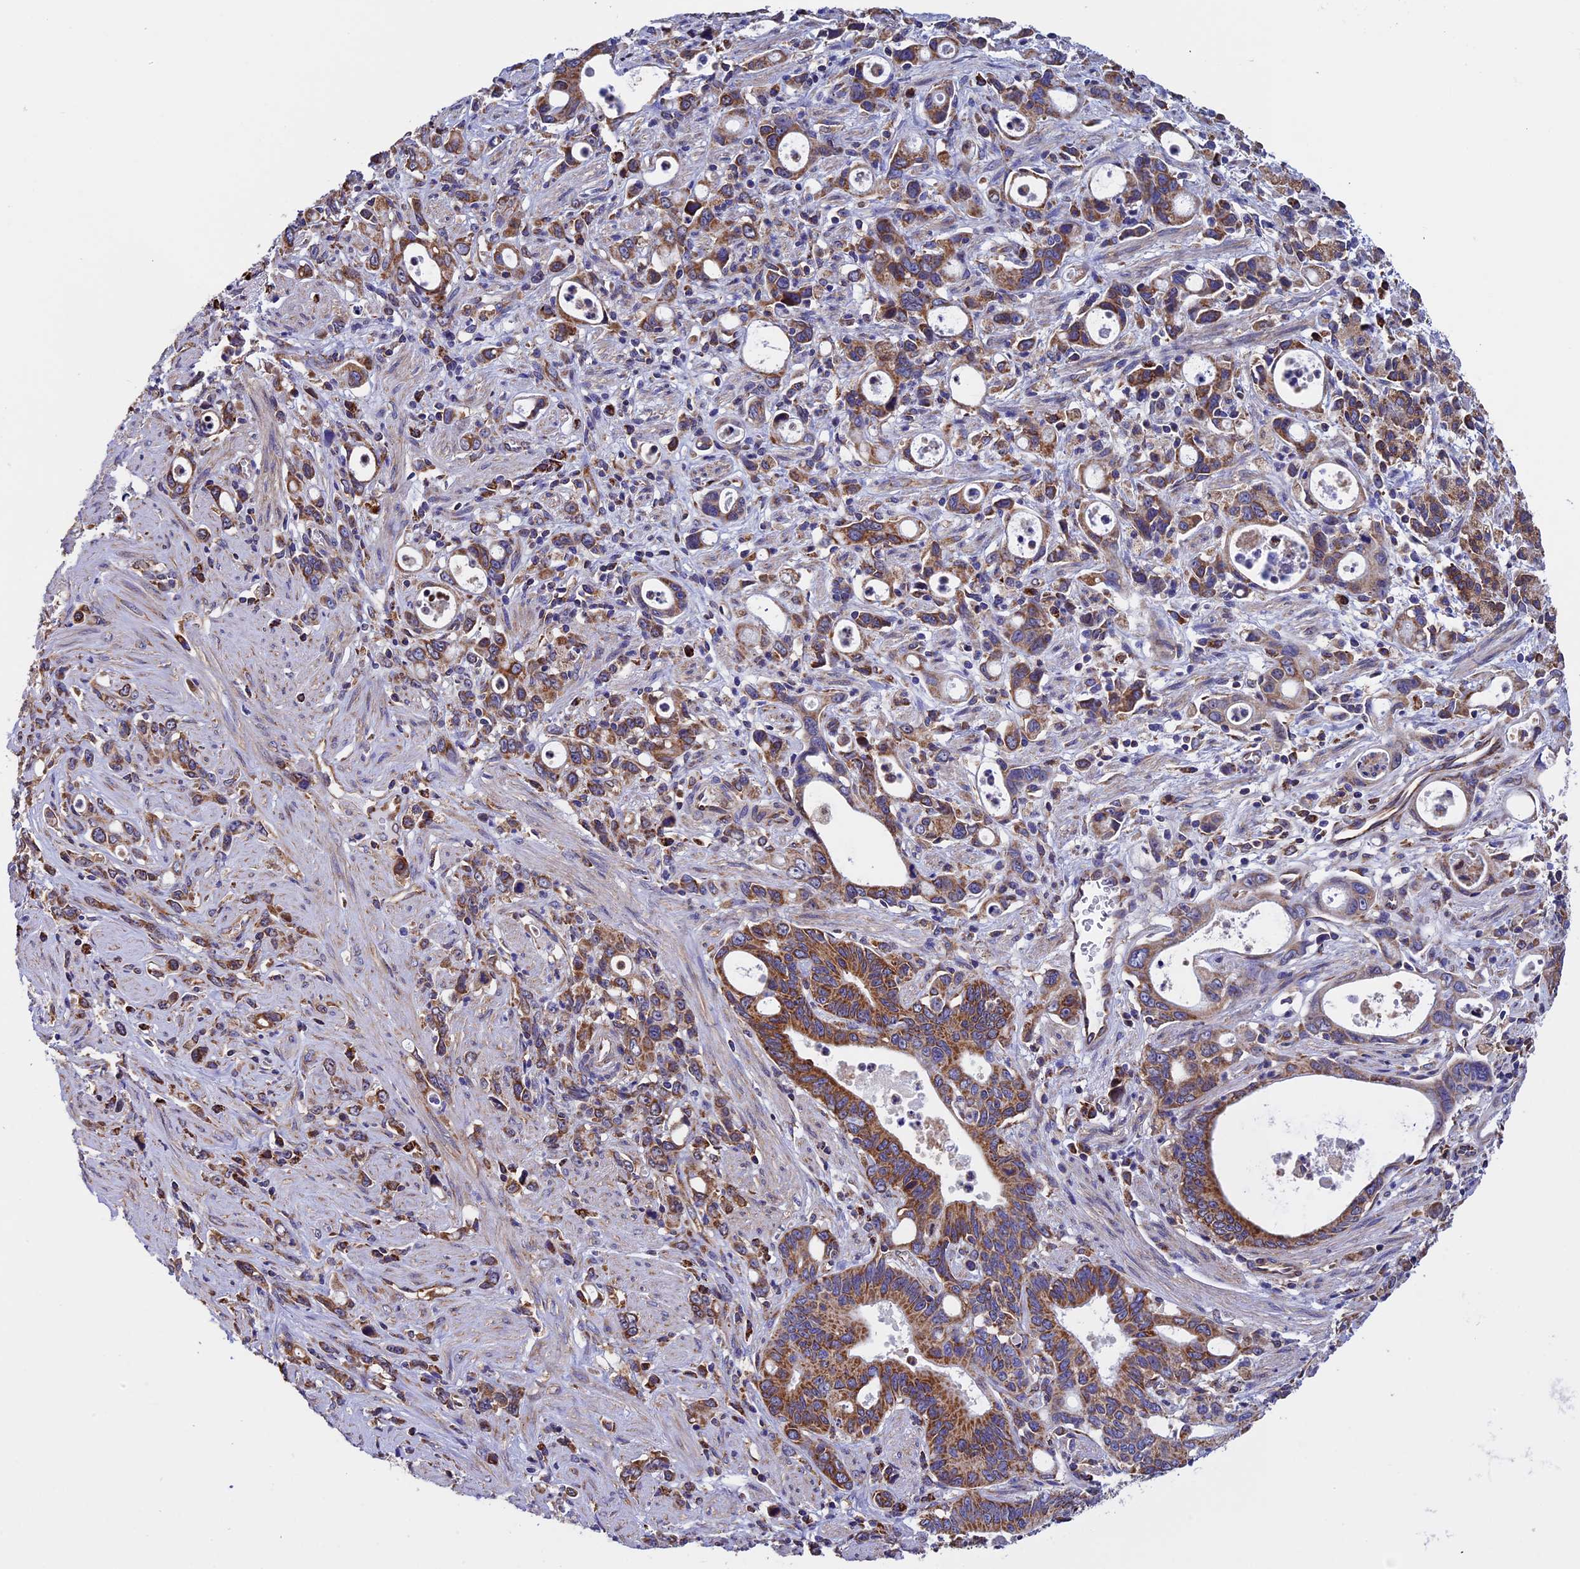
{"staining": {"intensity": "moderate", "quantity": ">75%", "location": "cytoplasmic/membranous"}, "tissue": "stomach cancer", "cell_type": "Tumor cells", "image_type": "cancer", "snomed": [{"axis": "morphology", "description": "Adenocarcinoma, NOS"}, {"axis": "topography", "description": "Stomach, lower"}], "caption": "Human stomach adenocarcinoma stained for a protein (brown) displays moderate cytoplasmic/membranous positive staining in approximately >75% of tumor cells.", "gene": "SLC9A5", "patient": {"sex": "female", "age": 43}}